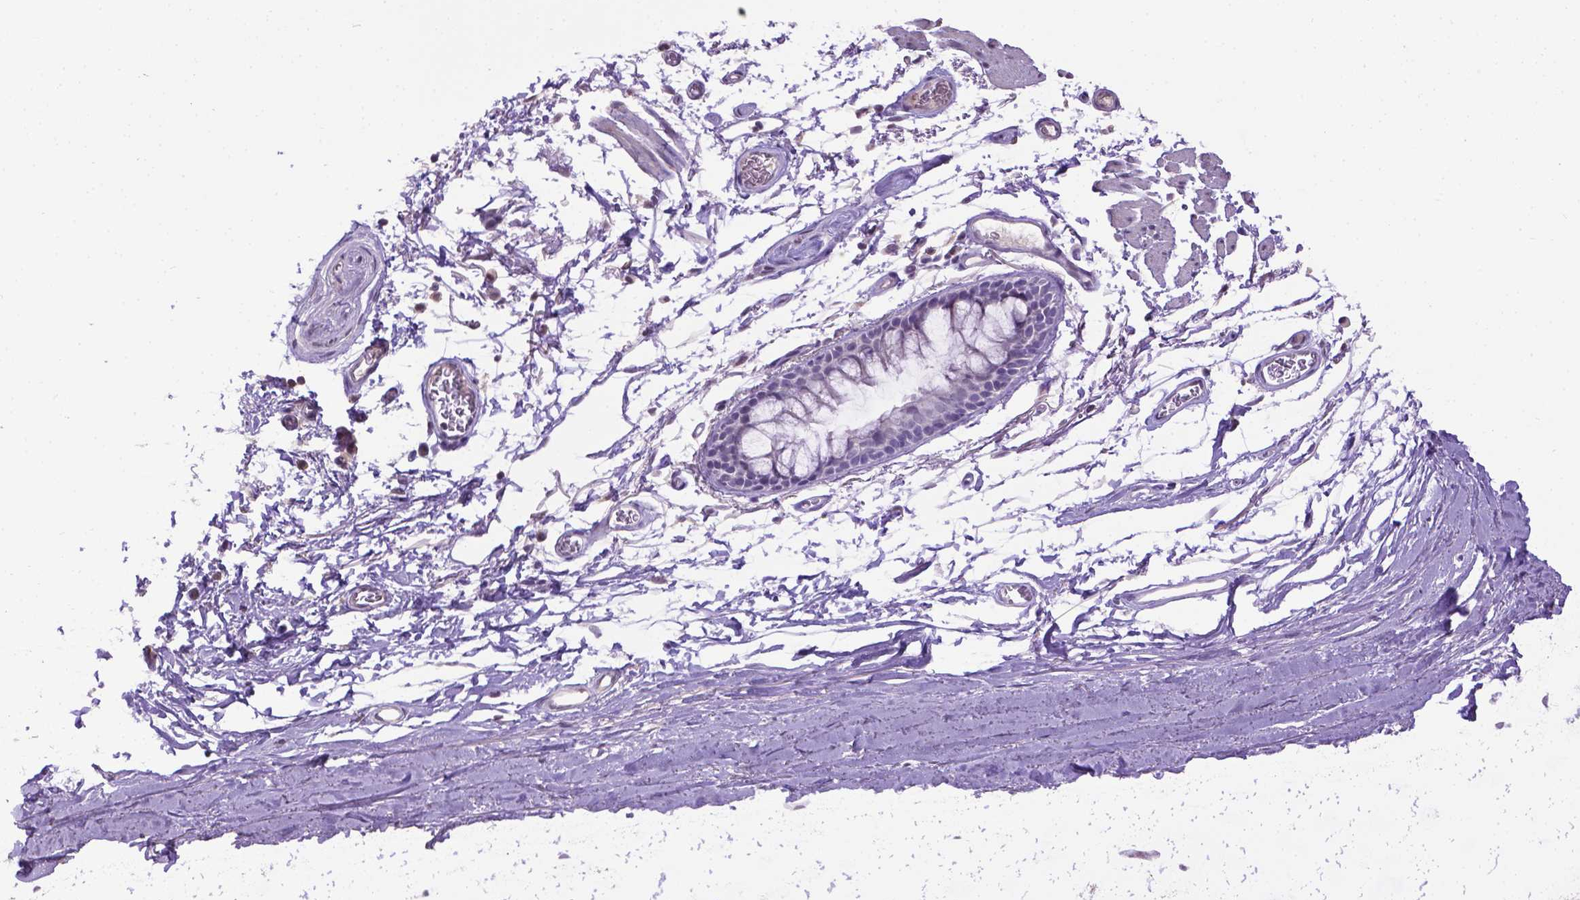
{"staining": {"intensity": "weak", "quantity": "<25%", "location": "cytoplasmic/membranous"}, "tissue": "adipose tissue", "cell_type": "Adipocytes", "image_type": "normal", "snomed": [{"axis": "morphology", "description": "Normal tissue, NOS"}, {"axis": "topography", "description": "Cartilage tissue"}, {"axis": "topography", "description": "Bronchus"}], "caption": "Protein analysis of normal adipose tissue displays no significant positivity in adipocytes. The staining was performed using DAB (3,3'-diaminobenzidine) to visualize the protein expression in brown, while the nuclei were stained in blue with hematoxylin (Magnification: 20x).", "gene": "CPM", "patient": {"sex": "female", "age": 79}}